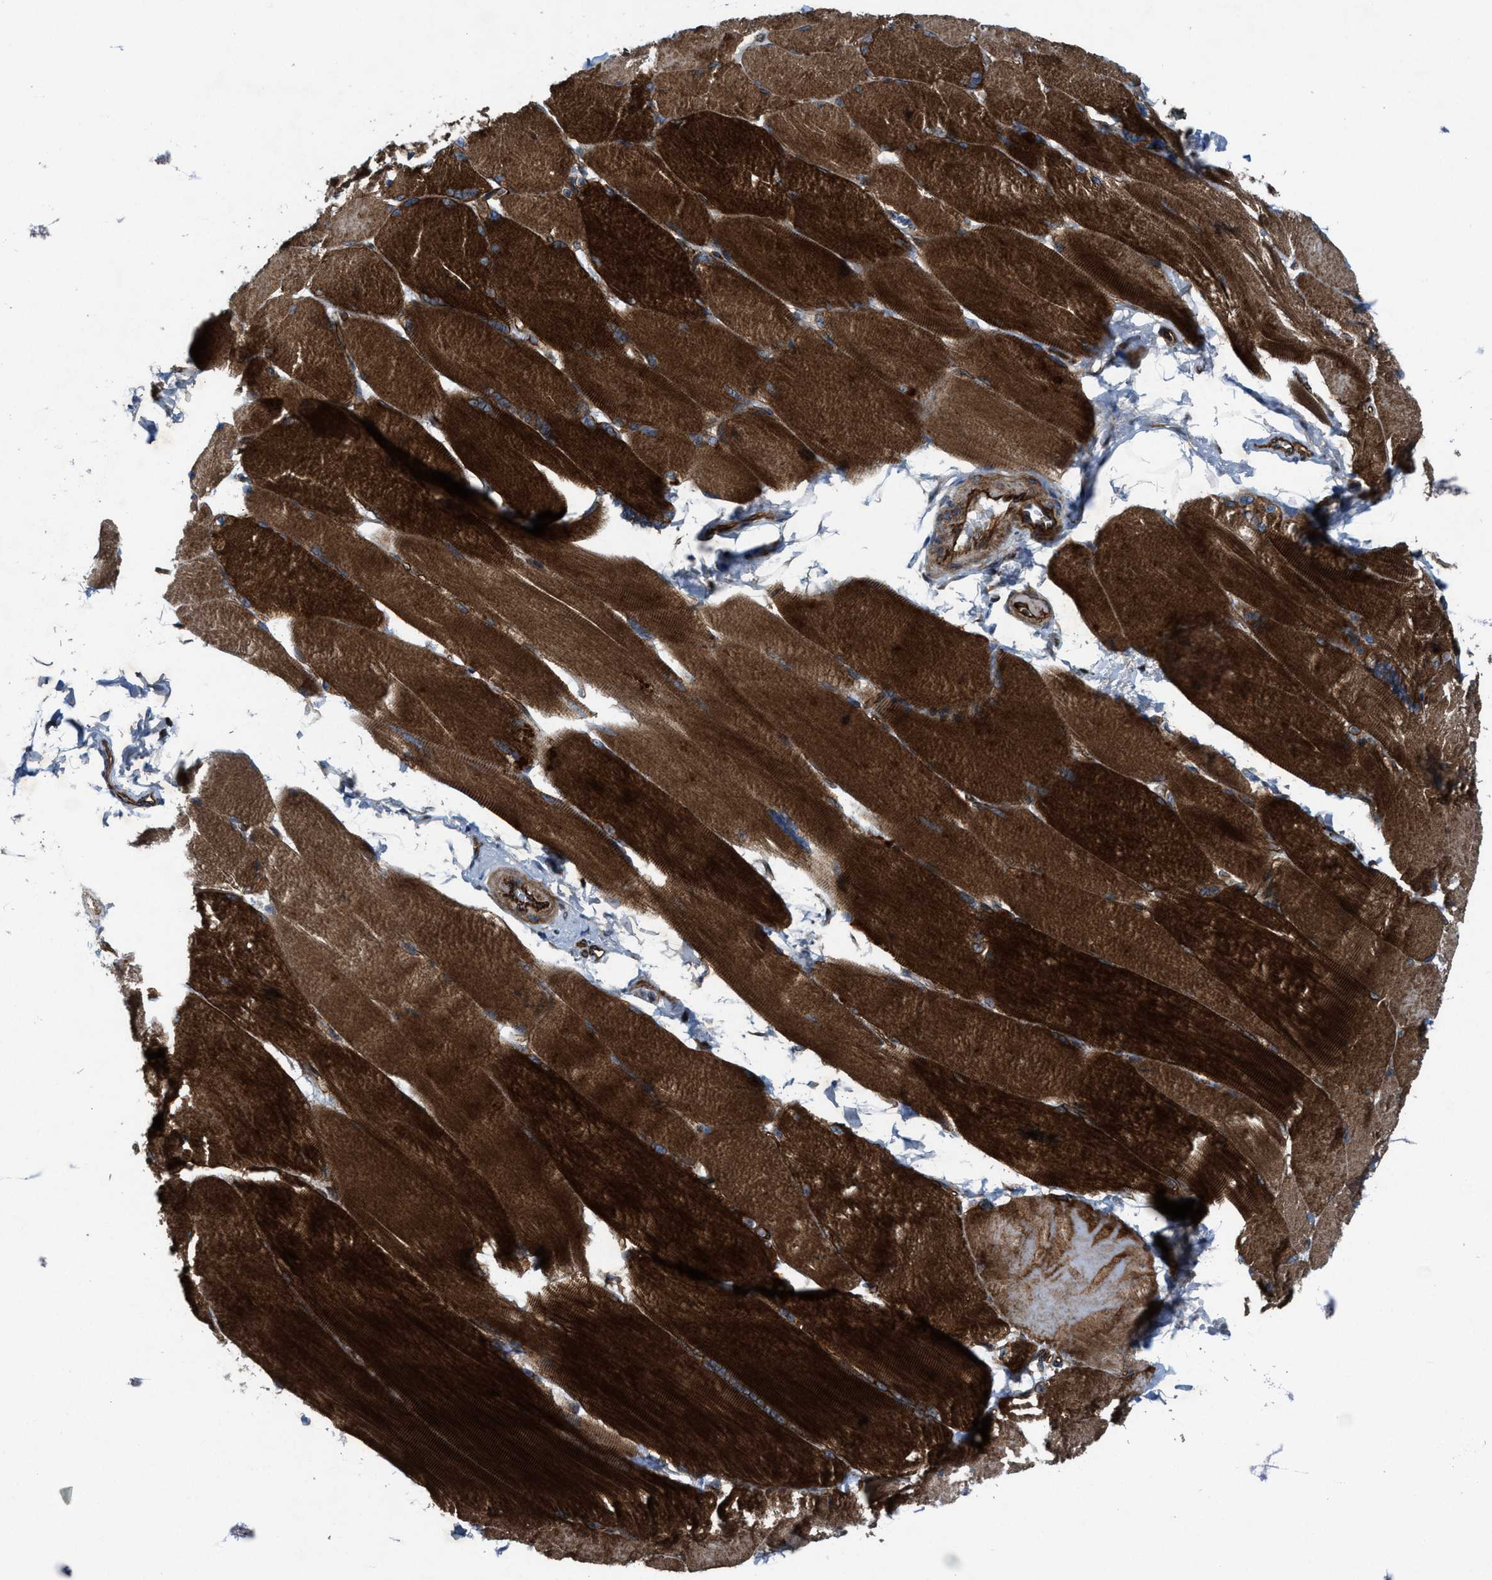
{"staining": {"intensity": "strong", "quantity": ">75%", "location": "cytoplasmic/membranous"}, "tissue": "skeletal muscle", "cell_type": "Myocytes", "image_type": "normal", "snomed": [{"axis": "morphology", "description": "Normal tissue, NOS"}, {"axis": "topography", "description": "Skin"}, {"axis": "topography", "description": "Skeletal muscle"}], "caption": "The immunohistochemical stain shows strong cytoplasmic/membranous staining in myocytes of normal skeletal muscle. The protein of interest is stained brown, and the nuclei are stained in blue (DAB (3,3'-diaminobenzidine) IHC with brightfield microscopy, high magnification).", "gene": "URGCP", "patient": {"sex": "male", "age": 83}}